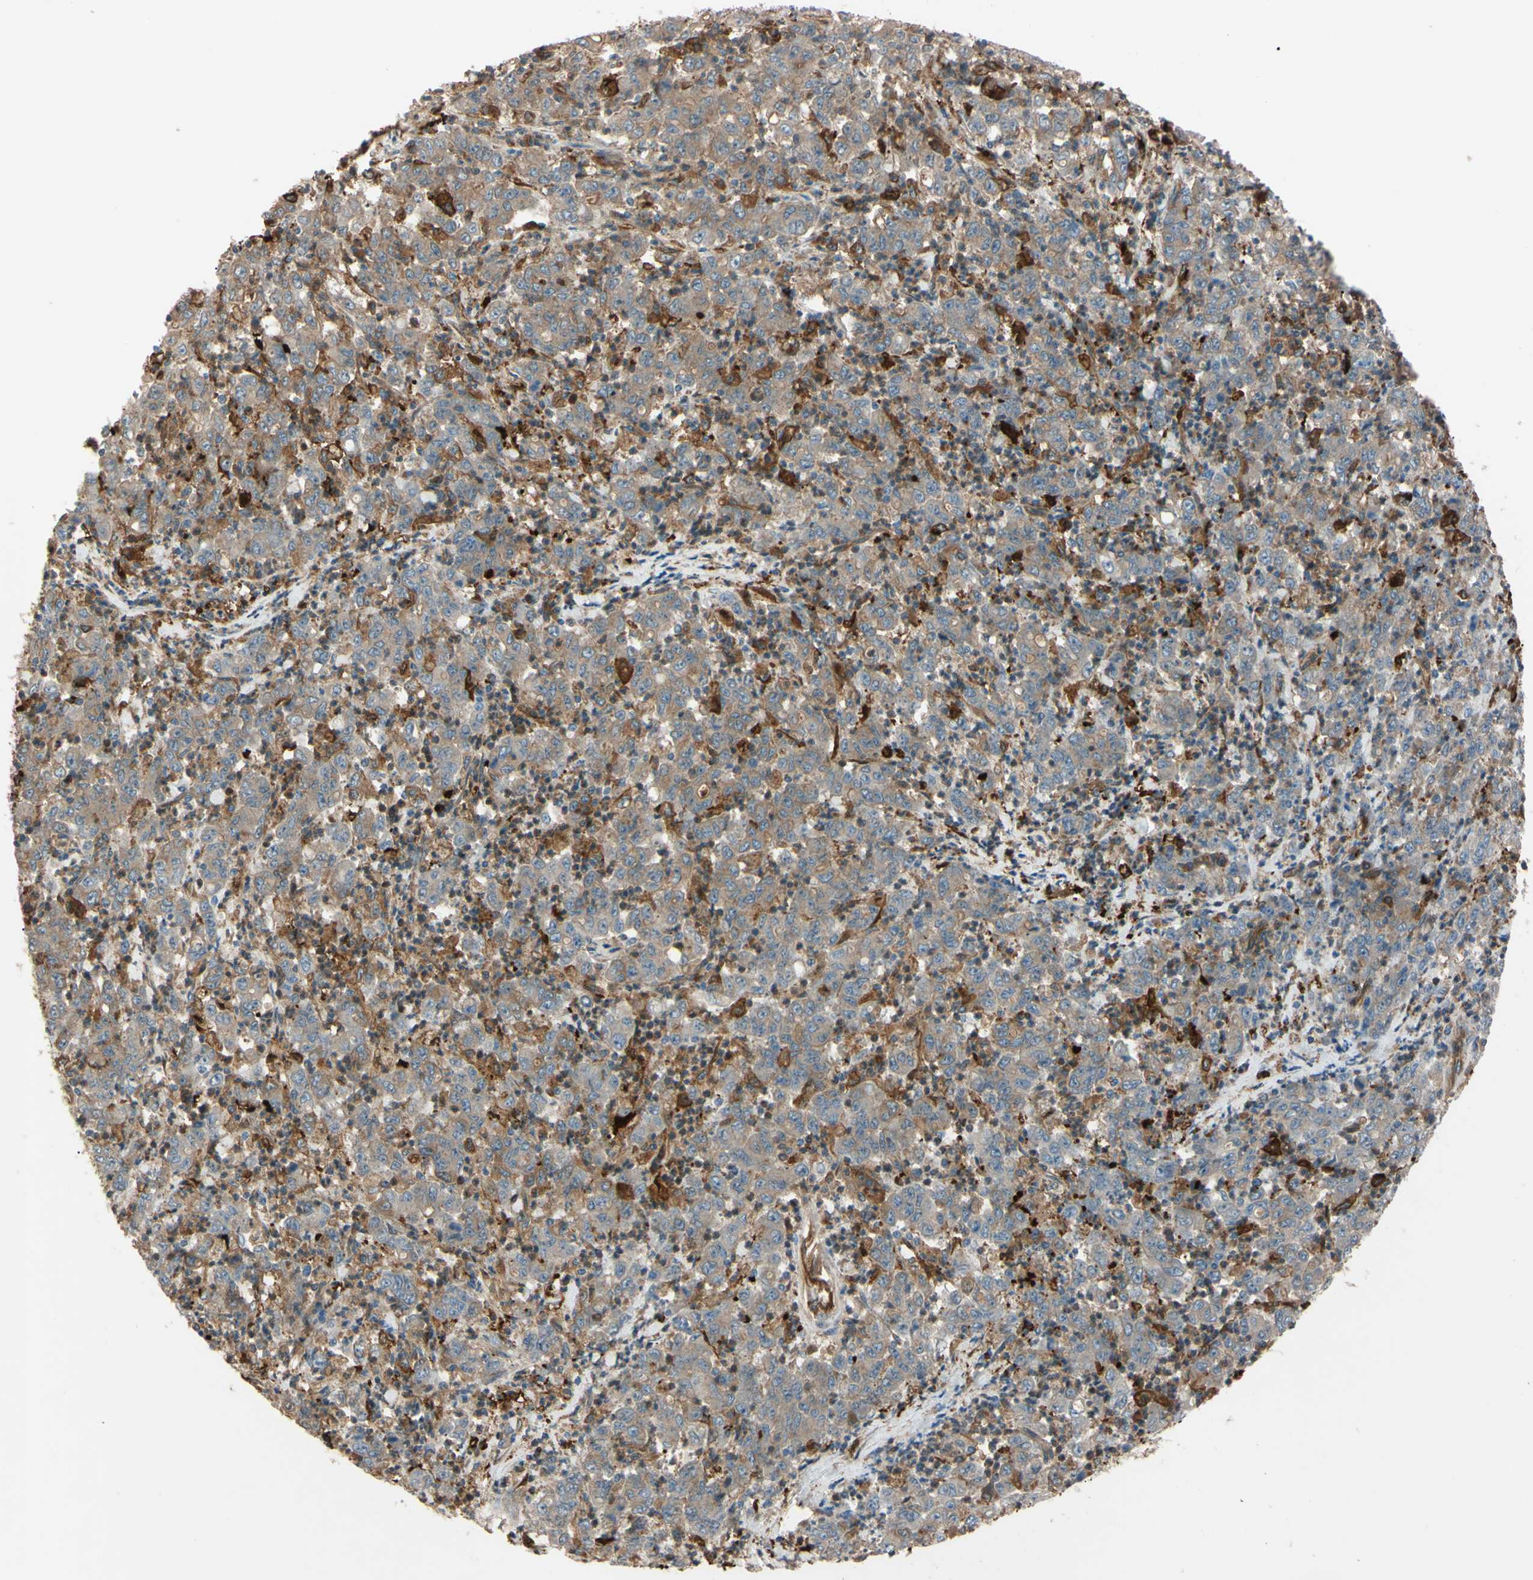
{"staining": {"intensity": "moderate", "quantity": ">75%", "location": "cytoplasmic/membranous"}, "tissue": "stomach cancer", "cell_type": "Tumor cells", "image_type": "cancer", "snomed": [{"axis": "morphology", "description": "Adenocarcinoma, NOS"}, {"axis": "topography", "description": "Stomach, lower"}], "caption": "IHC (DAB) staining of human stomach adenocarcinoma demonstrates moderate cytoplasmic/membranous protein positivity in approximately >75% of tumor cells.", "gene": "PTPN12", "patient": {"sex": "female", "age": 71}}